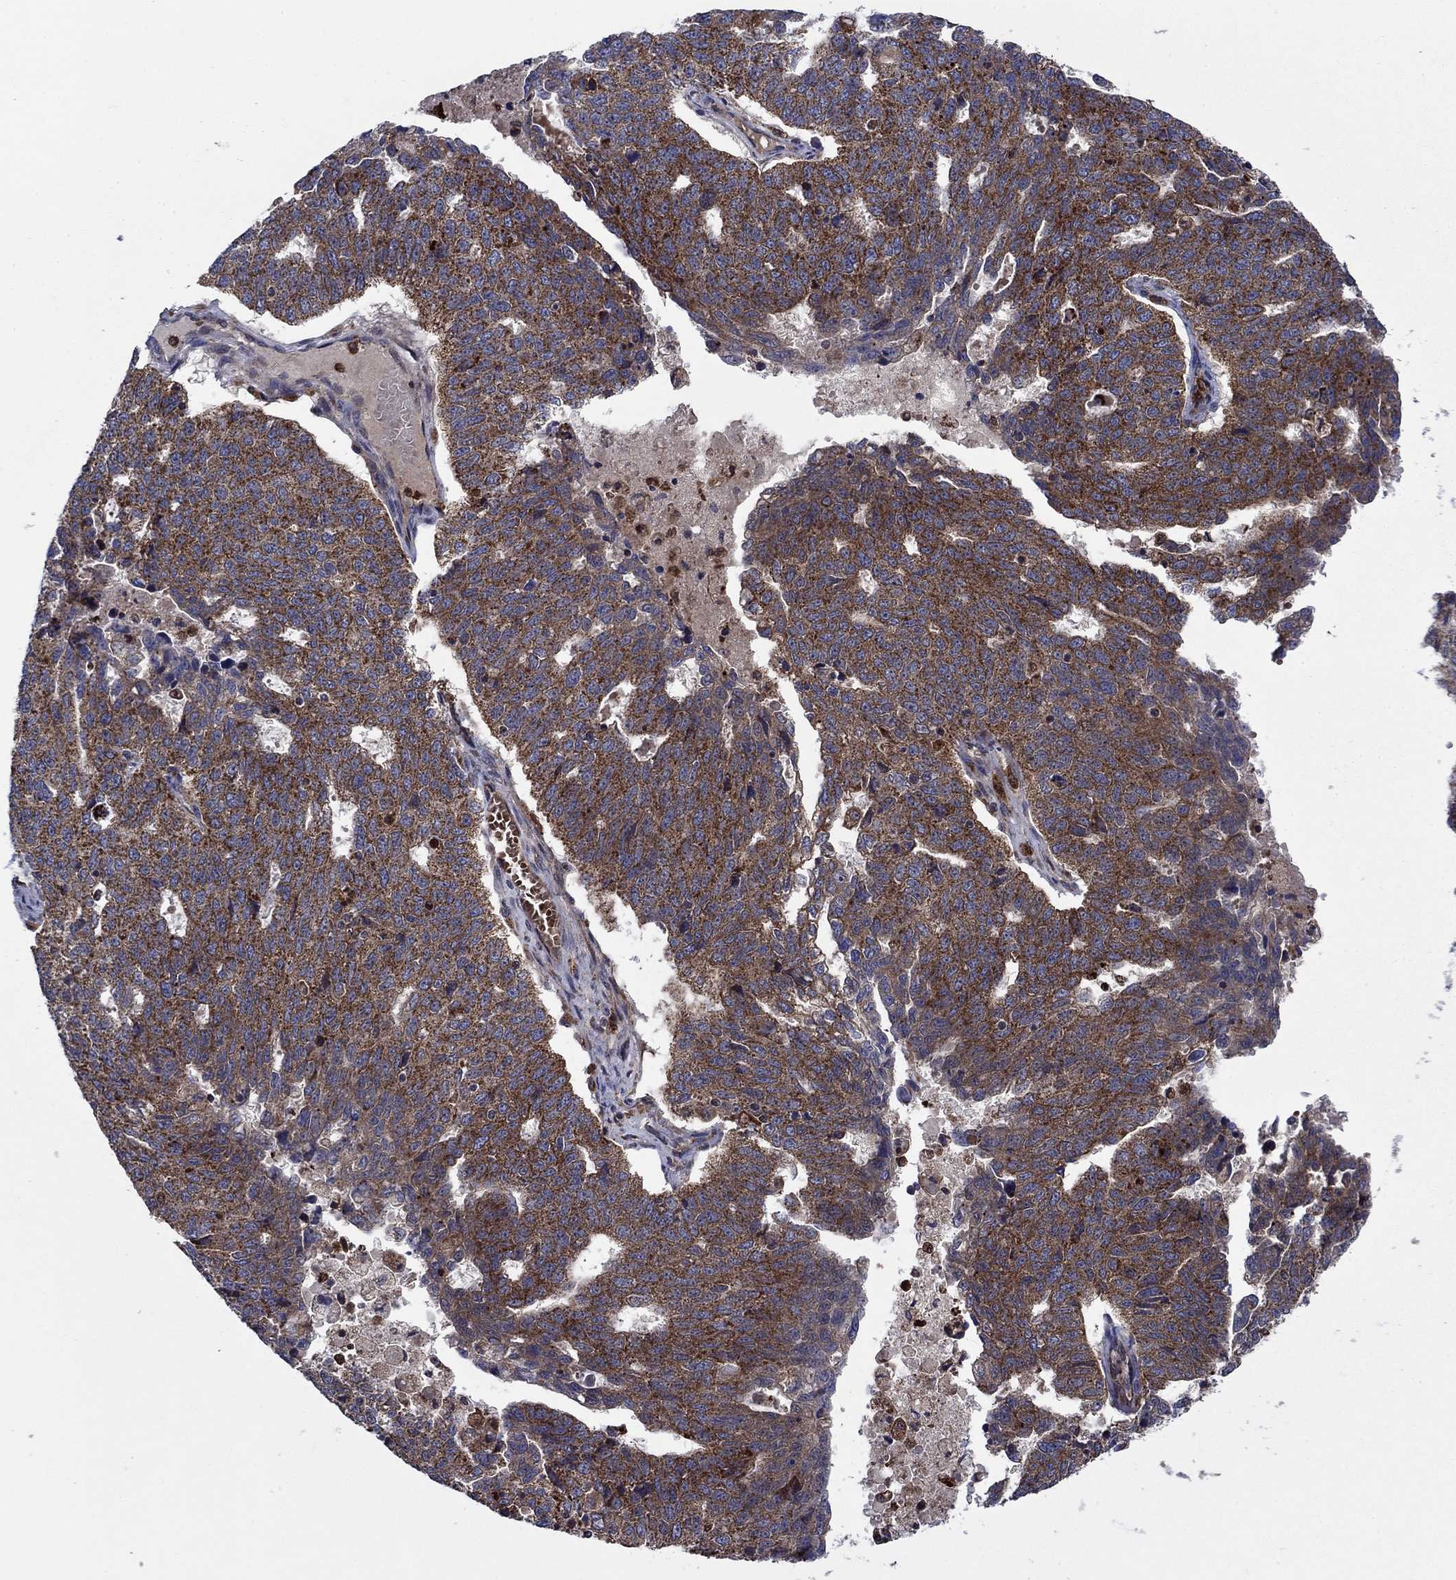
{"staining": {"intensity": "strong", "quantity": "25%-75%", "location": "cytoplasmic/membranous"}, "tissue": "ovarian cancer", "cell_type": "Tumor cells", "image_type": "cancer", "snomed": [{"axis": "morphology", "description": "Cystadenocarcinoma, serous, NOS"}, {"axis": "topography", "description": "Ovary"}], "caption": "Serous cystadenocarcinoma (ovarian) tissue demonstrates strong cytoplasmic/membranous positivity in about 25%-75% of tumor cells", "gene": "RNF19B", "patient": {"sex": "female", "age": 71}}